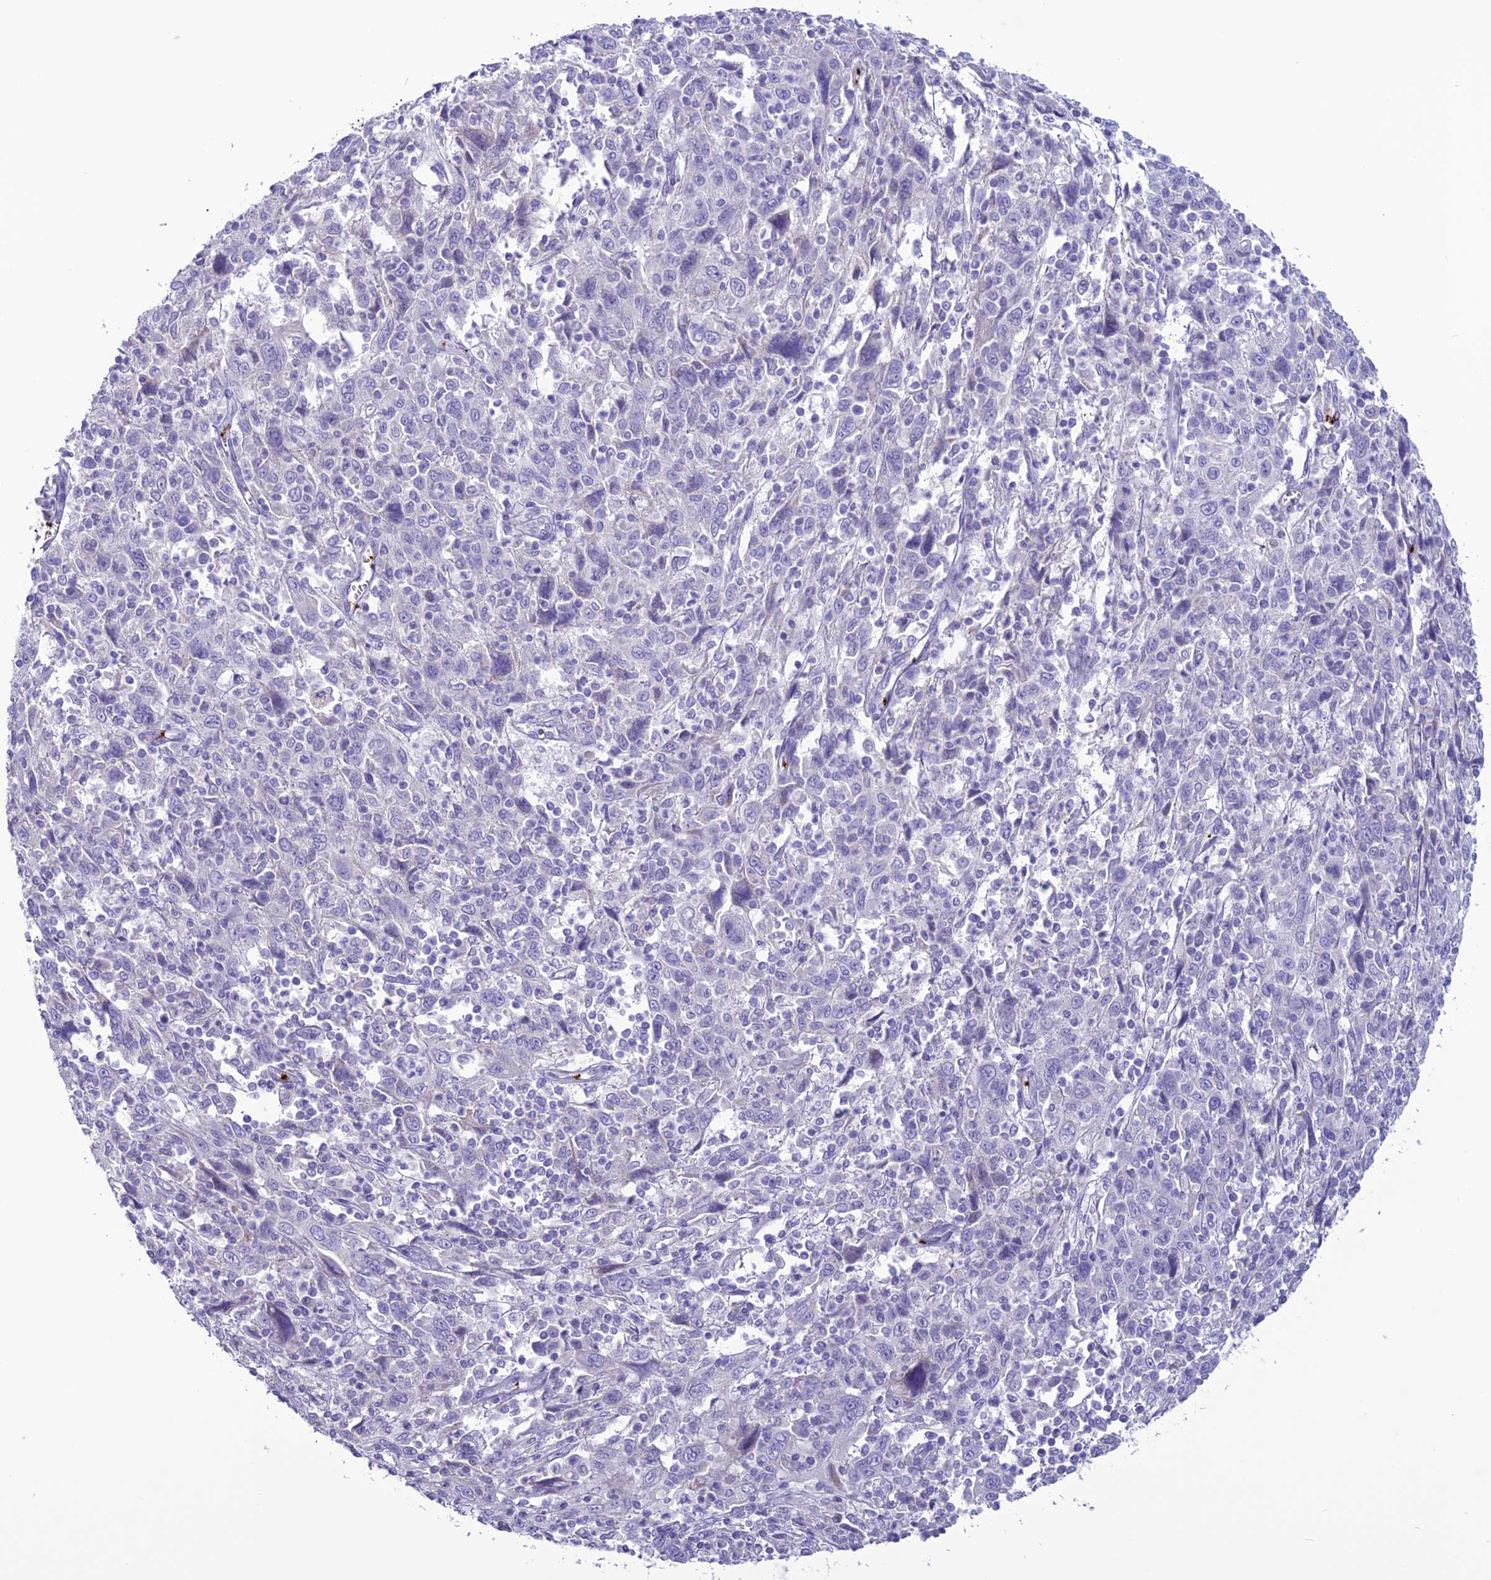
{"staining": {"intensity": "negative", "quantity": "none", "location": "none"}, "tissue": "cervical cancer", "cell_type": "Tumor cells", "image_type": "cancer", "snomed": [{"axis": "morphology", "description": "Squamous cell carcinoma, NOS"}, {"axis": "topography", "description": "Cervix"}], "caption": "Tumor cells show no significant positivity in cervical cancer (squamous cell carcinoma).", "gene": "C21orf140", "patient": {"sex": "female", "age": 46}}